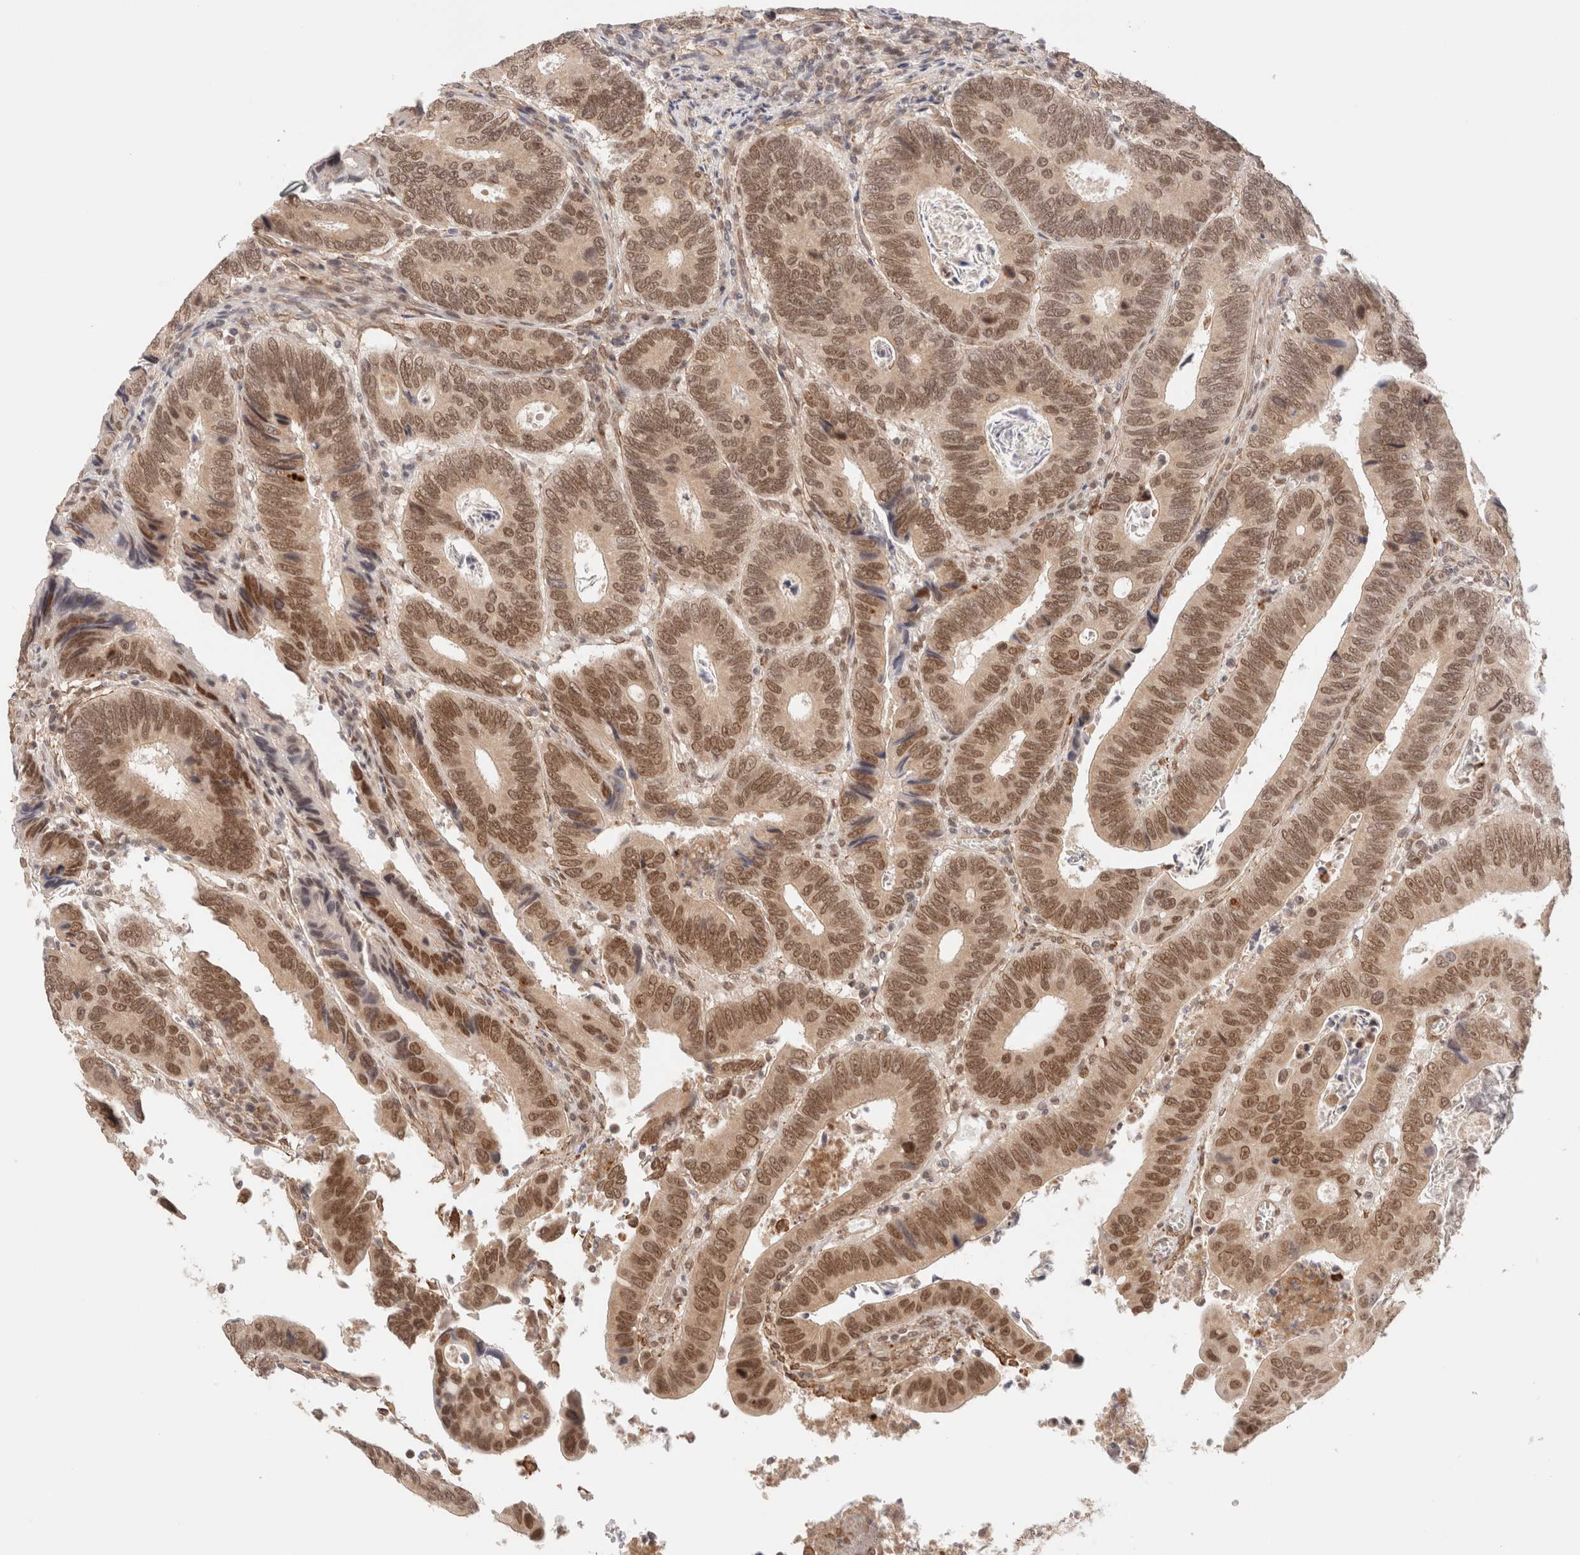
{"staining": {"intensity": "moderate", "quantity": ">75%", "location": "cytoplasmic/membranous,nuclear"}, "tissue": "colorectal cancer", "cell_type": "Tumor cells", "image_type": "cancer", "snomed": [{"axis": "morphology", "description": "Adenocarcinoma, NOS"}, {"axis": "topography", "description": "Colon"}], "caption": "Colorectal cancer (adenocarcinoma) stained for a protein (brown) displays moderate cytoplasmic/membranous and nuclear positive positivity in approximately >75% of tumor cells.", "gene": "BRPF3", "patient": {"sex": "male", "age": 72}}